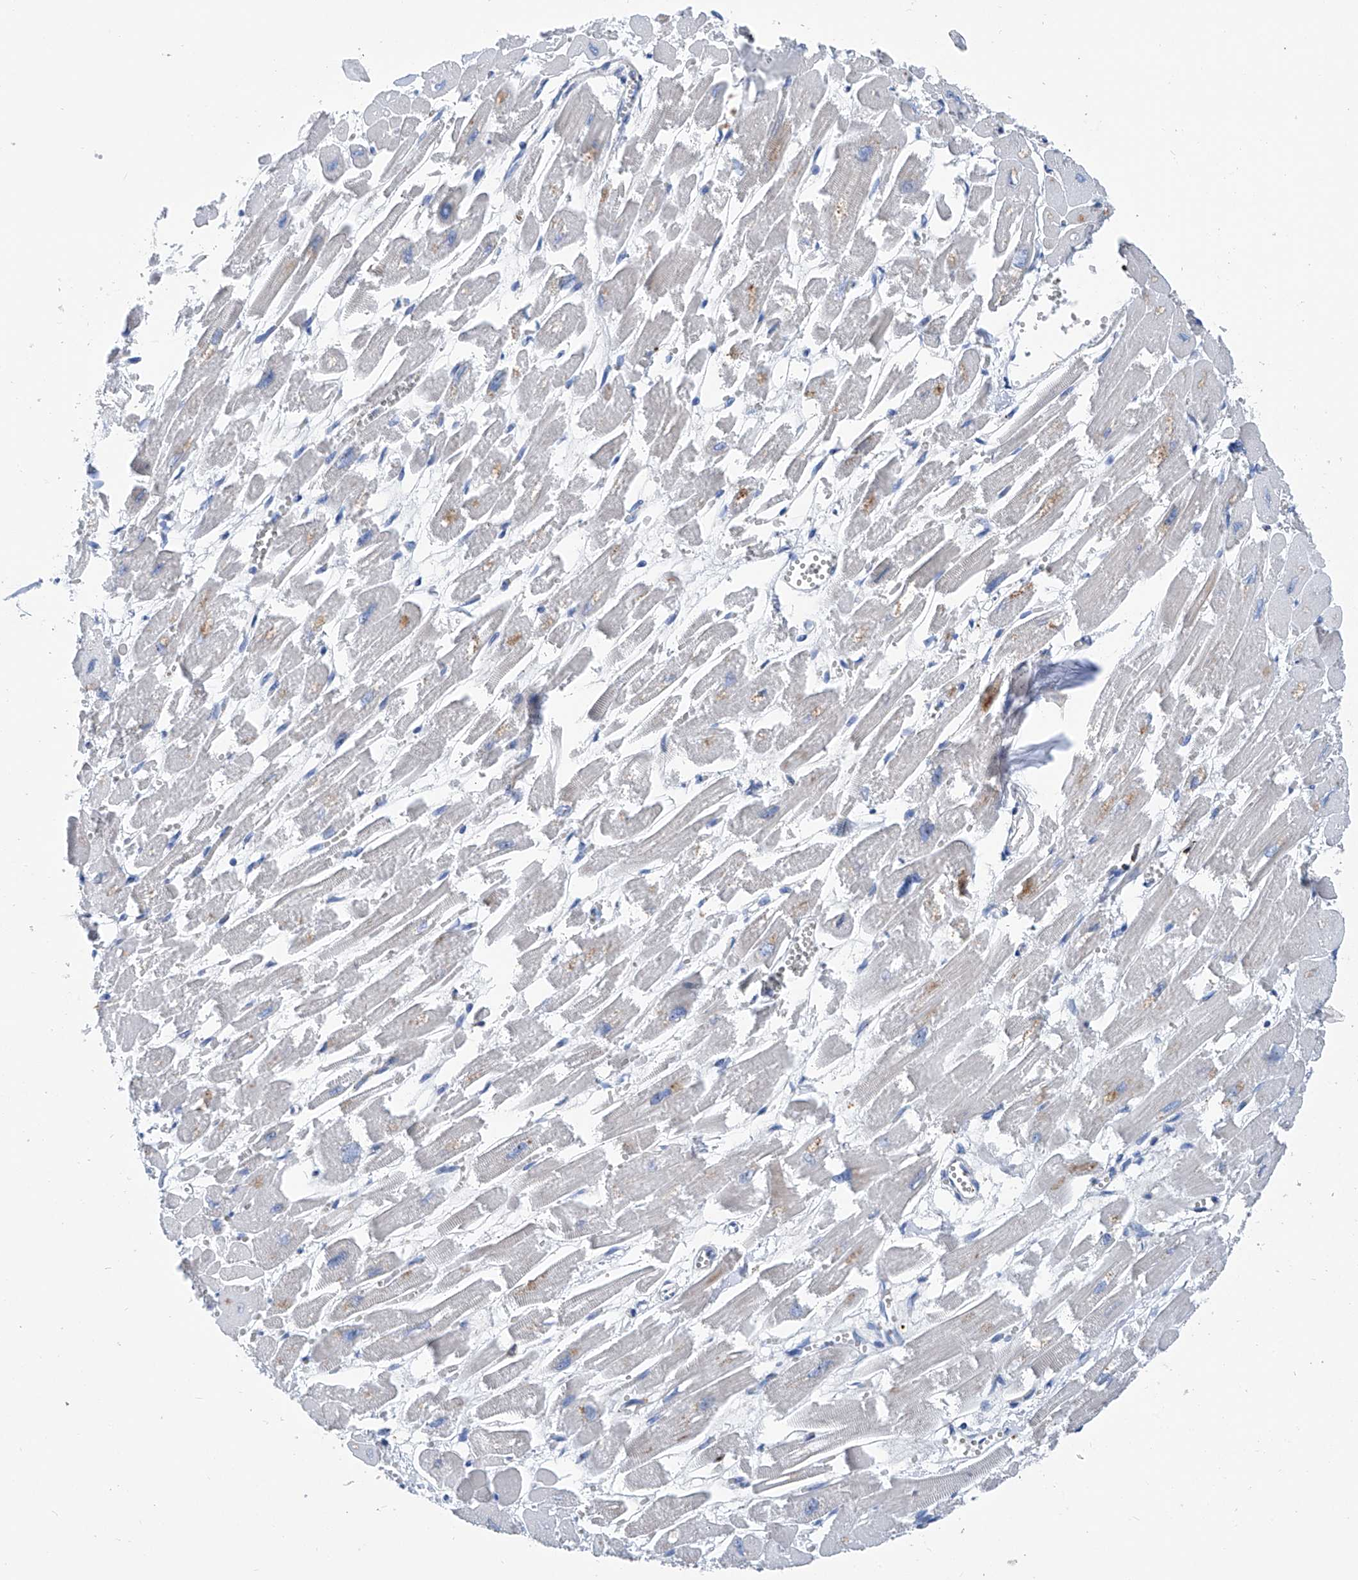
{"staining": {"intensity": "negative", "quantity": "none", "location": "none"}, "tissue": "heart muscle", "cell_type": "Cardiomyocytes", "image_type": "normal", "snomed": [{"axis": "morphology", "description": "Normal tissue, NOS"}, {"axis": "topography", "description": "Heart"}], "caption": "DAB (3,3'-diaminobenzidine) immunohistochemical staining of normal heart muscle shows no significant positivity in cardiomyocytes. (DAB (3,3'-diaminobenzidine) immunohistochemistry with hematoxylin counter stain).", "gene": "ZNF484", "patient": {"sex": "male", "age": 54}}